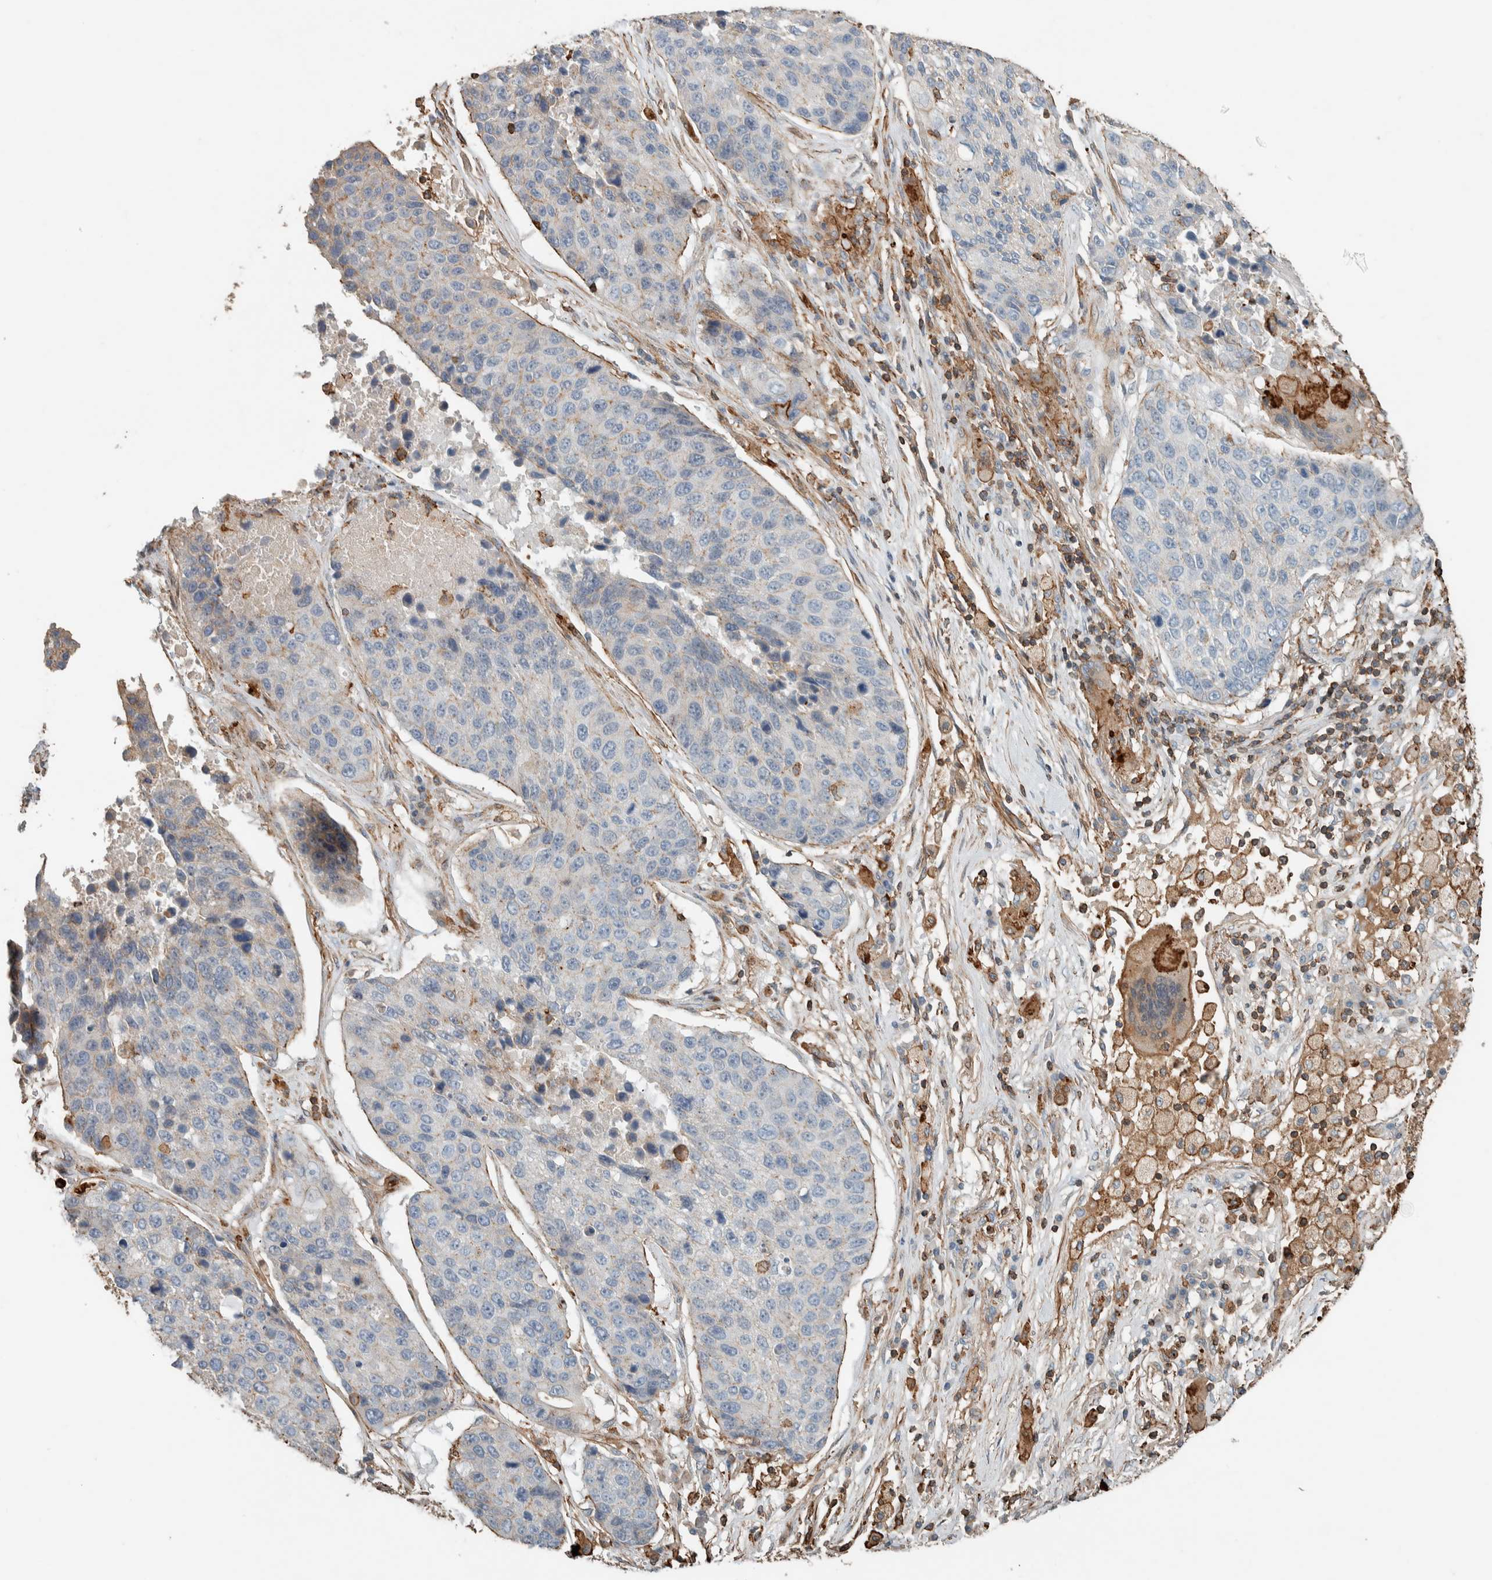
{"staining": {"intensity": "negative", "quantity": "none", "location": "none"}, "tissue": "lung cancer", "cell_type": "Tumor cells", "image_type": "cancer", "snomed": [{"axis": "morphology", "description": "Squamous cell carcinoma, NOS"}, {"axis": "topography", "description": "Lung"}], "caption": "This is an IHC histopathology image of human squamous cell carcinoma (lung). There is no staining in tumor cells.", "gene": "CTBP2", "patient": {"sex": "male", "age": 61}}